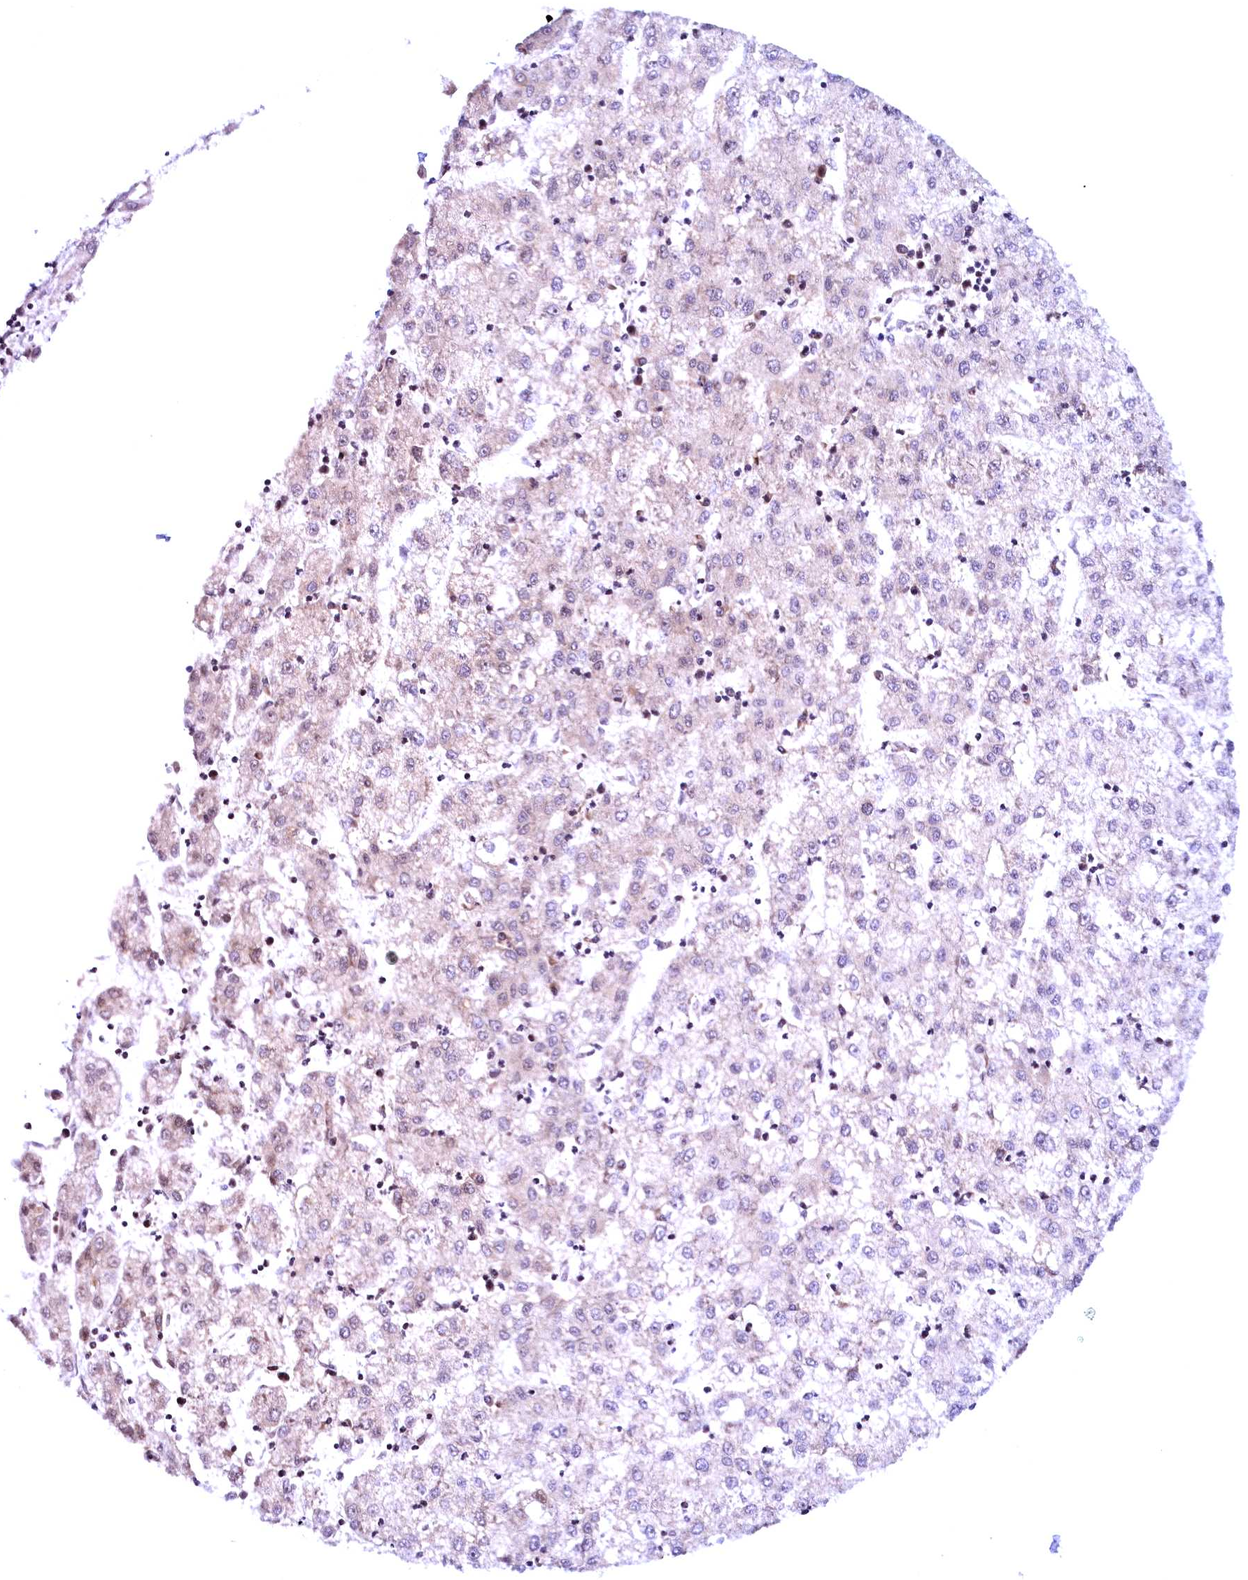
{"staining": {"intensity": "weak", "quantity": "<25%", "location": "cytoplasmic/membranous"}, "tissue": "liver cancer", "cell_type": "Tumor cells", "image_type": "cancer", "snomed": [{"axis": "morphology", "description": "Carcinoma, Hepatocellular, NOS"}, {"axis": "topography", "description": "Liver"}], "caption": "This is an immunohistochemistry photomicrograph of liver cancer (hepatocellular carcinoma). There is no expression in tumor cells.", "gene": "CCDC106", "patient": {"sex": "male", "age": 72}}